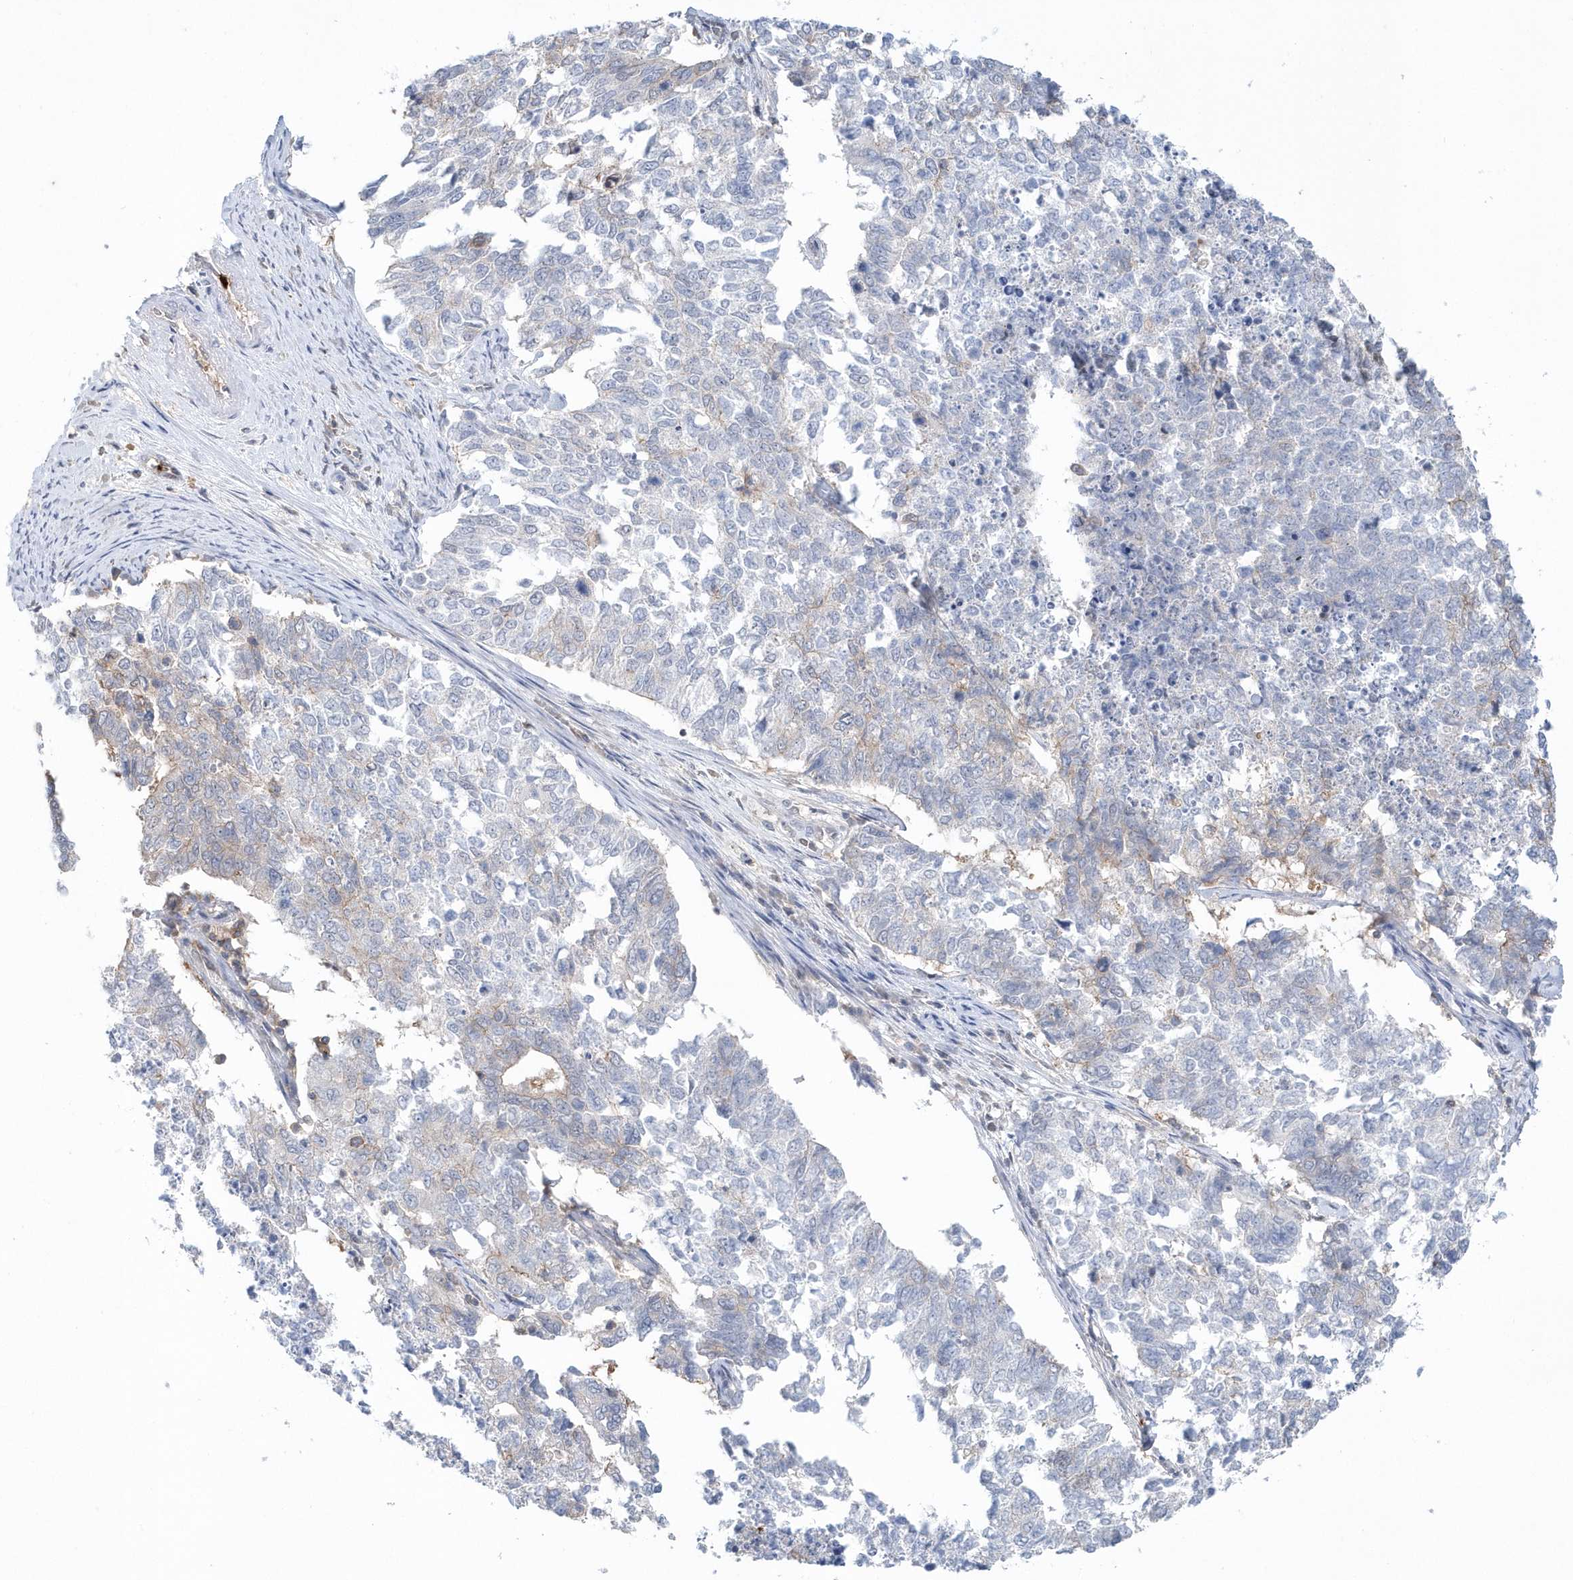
{"staining": {"intensity": "negative", "quantity": "none", "location": "none"}, "tissue": "cervical cancer", "cell_type": "Tumor cells", "image_type": "cancer", "snomed": [{"axis": "morphology", "description": "Squamous cell carcinoma, NOS"}, {"axis": "topography", "description": "Cervix"}], "caption": "Cervical squamous cell carcinoma stained for a protein using IHC demonstrates no positivity tumor cells.", "gene": "RNF7", "patient": {"sex": "female", "age": 63}}